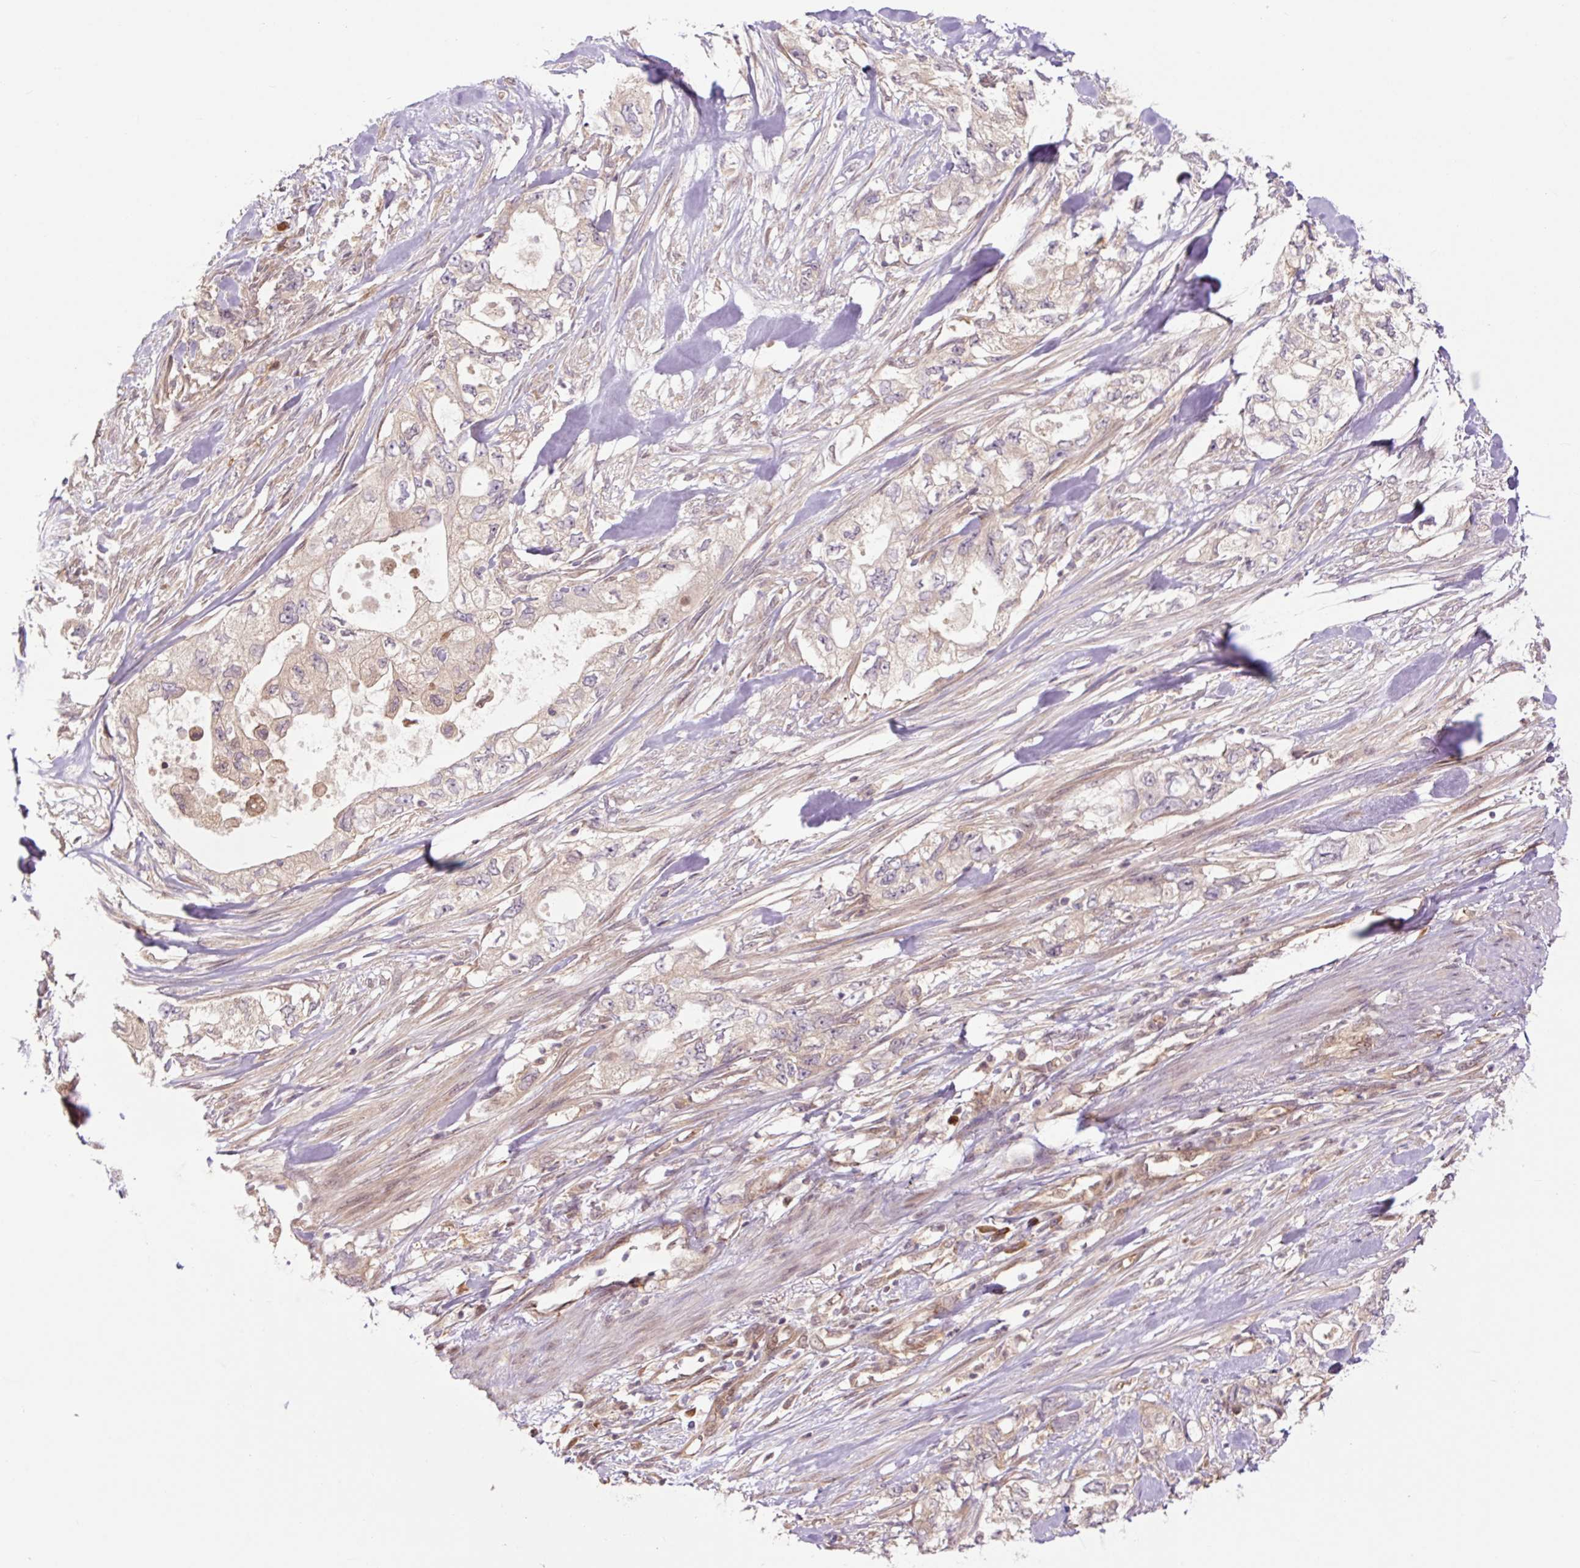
{"staining": {"intensity": "weak", "quantity": "<25%", "location": "cytoplasmic/membranous"}, "tissue": "pancreatic cancer", "cell_type": "Tumor cells", "image_type": "cancer", "snomed": [{"axis": "morphology", "description": "Adenocarcinoma, NOS"}, {"axis": "topography", "description": "Pancreas"}], "caption": "Tumor cells are negative for brown protein staining in pancreatic cancer.", "gene": "TPT1", "patient": {"sex": "female", "age": 73}}